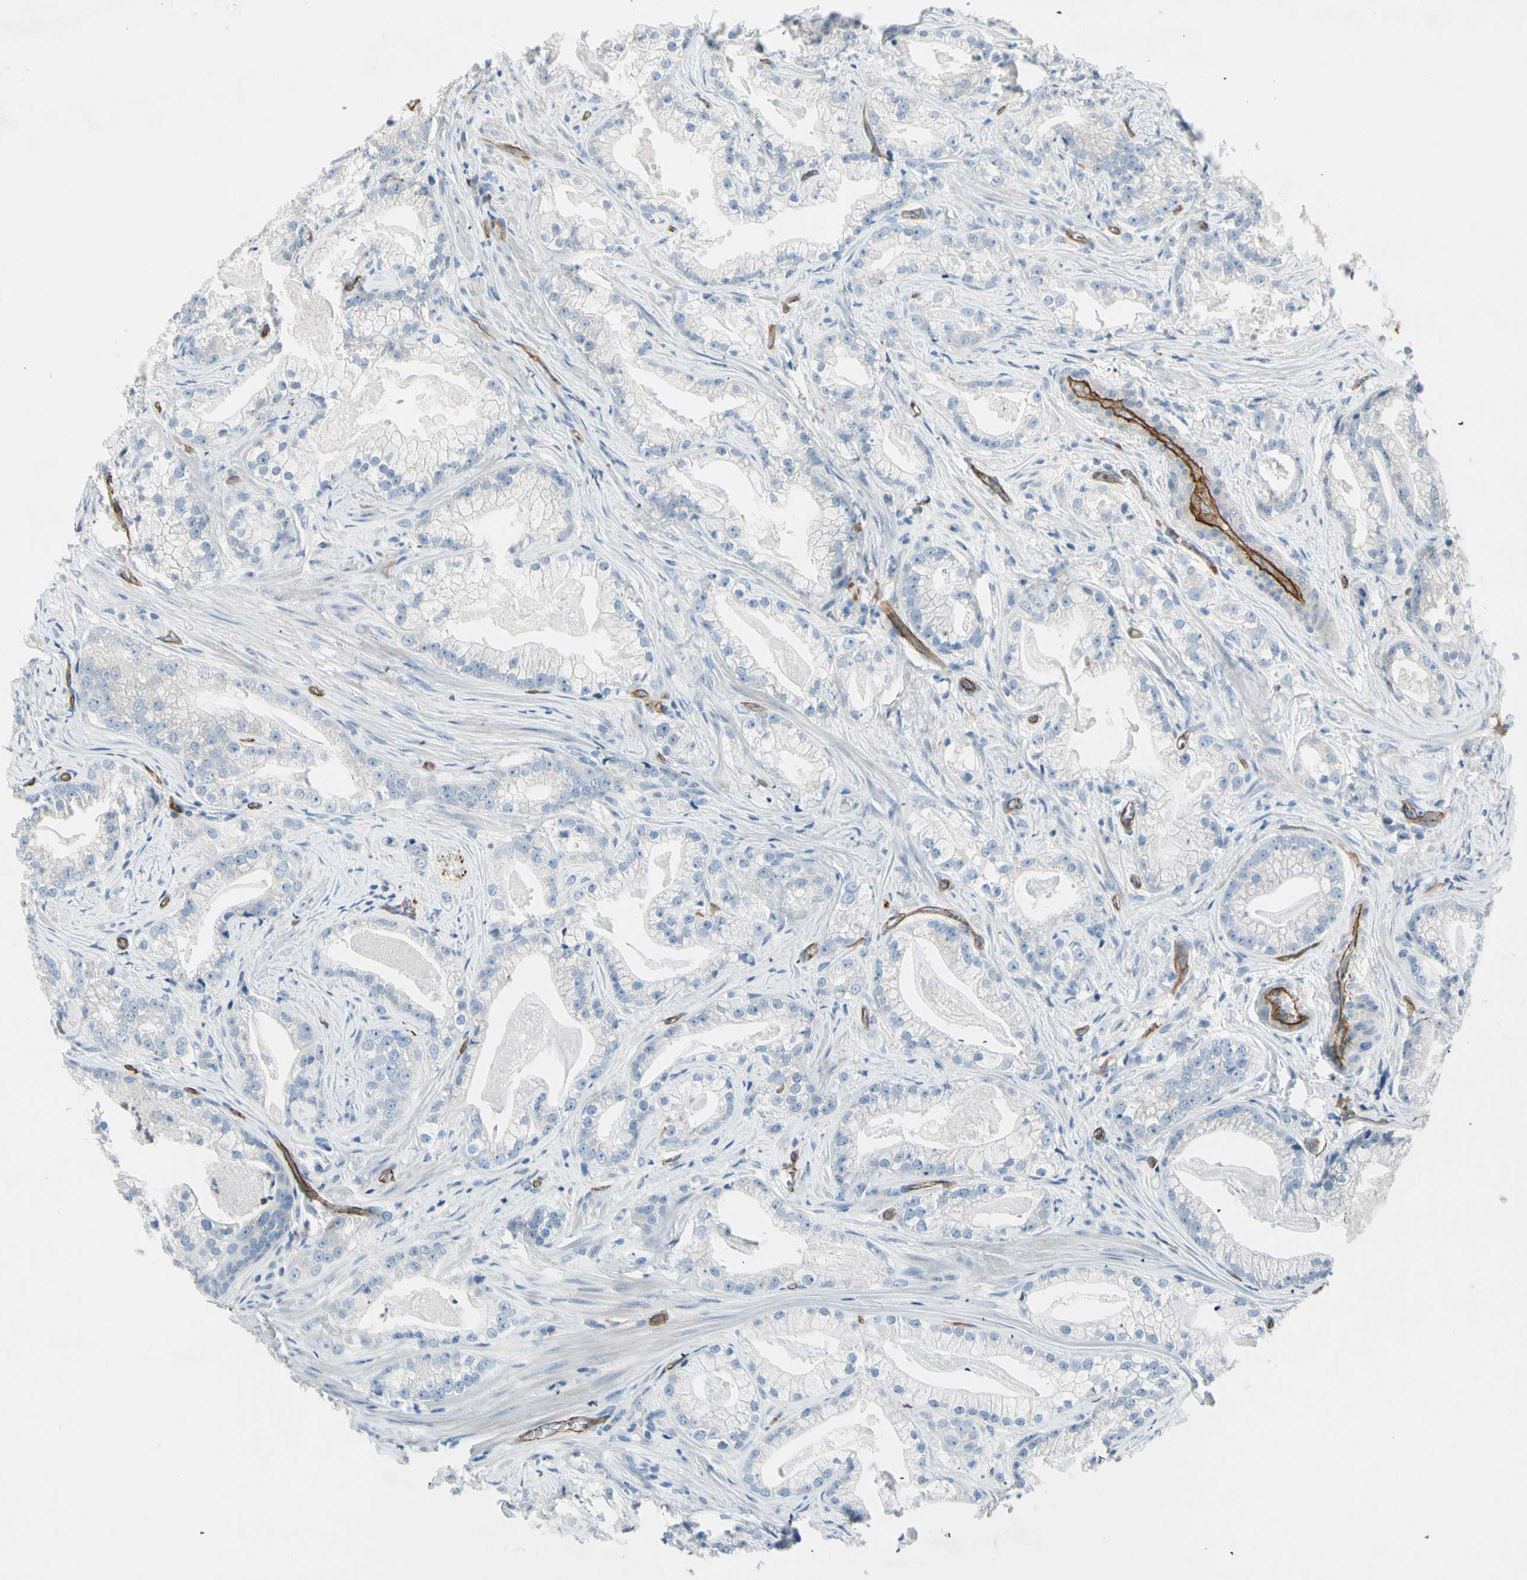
{"staining": {"intensity": "negative", "quantity": "none", "location": "none"}, "tissue": "prostate cancer", "cell_type": "Tumor cells", "image_type": "cancer", "snomed": [{"axis": "morphology", "description": "Adenocarcinoma, Low grade"}, {"axis": "topography", "description": "Prostate"}], "caption": "The immunohistochemistry histopathology image has no significant positivity in tumor cells of prostate cancer (adenocarcinoma (low-grade)) tissue.", "gene": "CD93", "patient": {"sex": "male", "age": 59}}